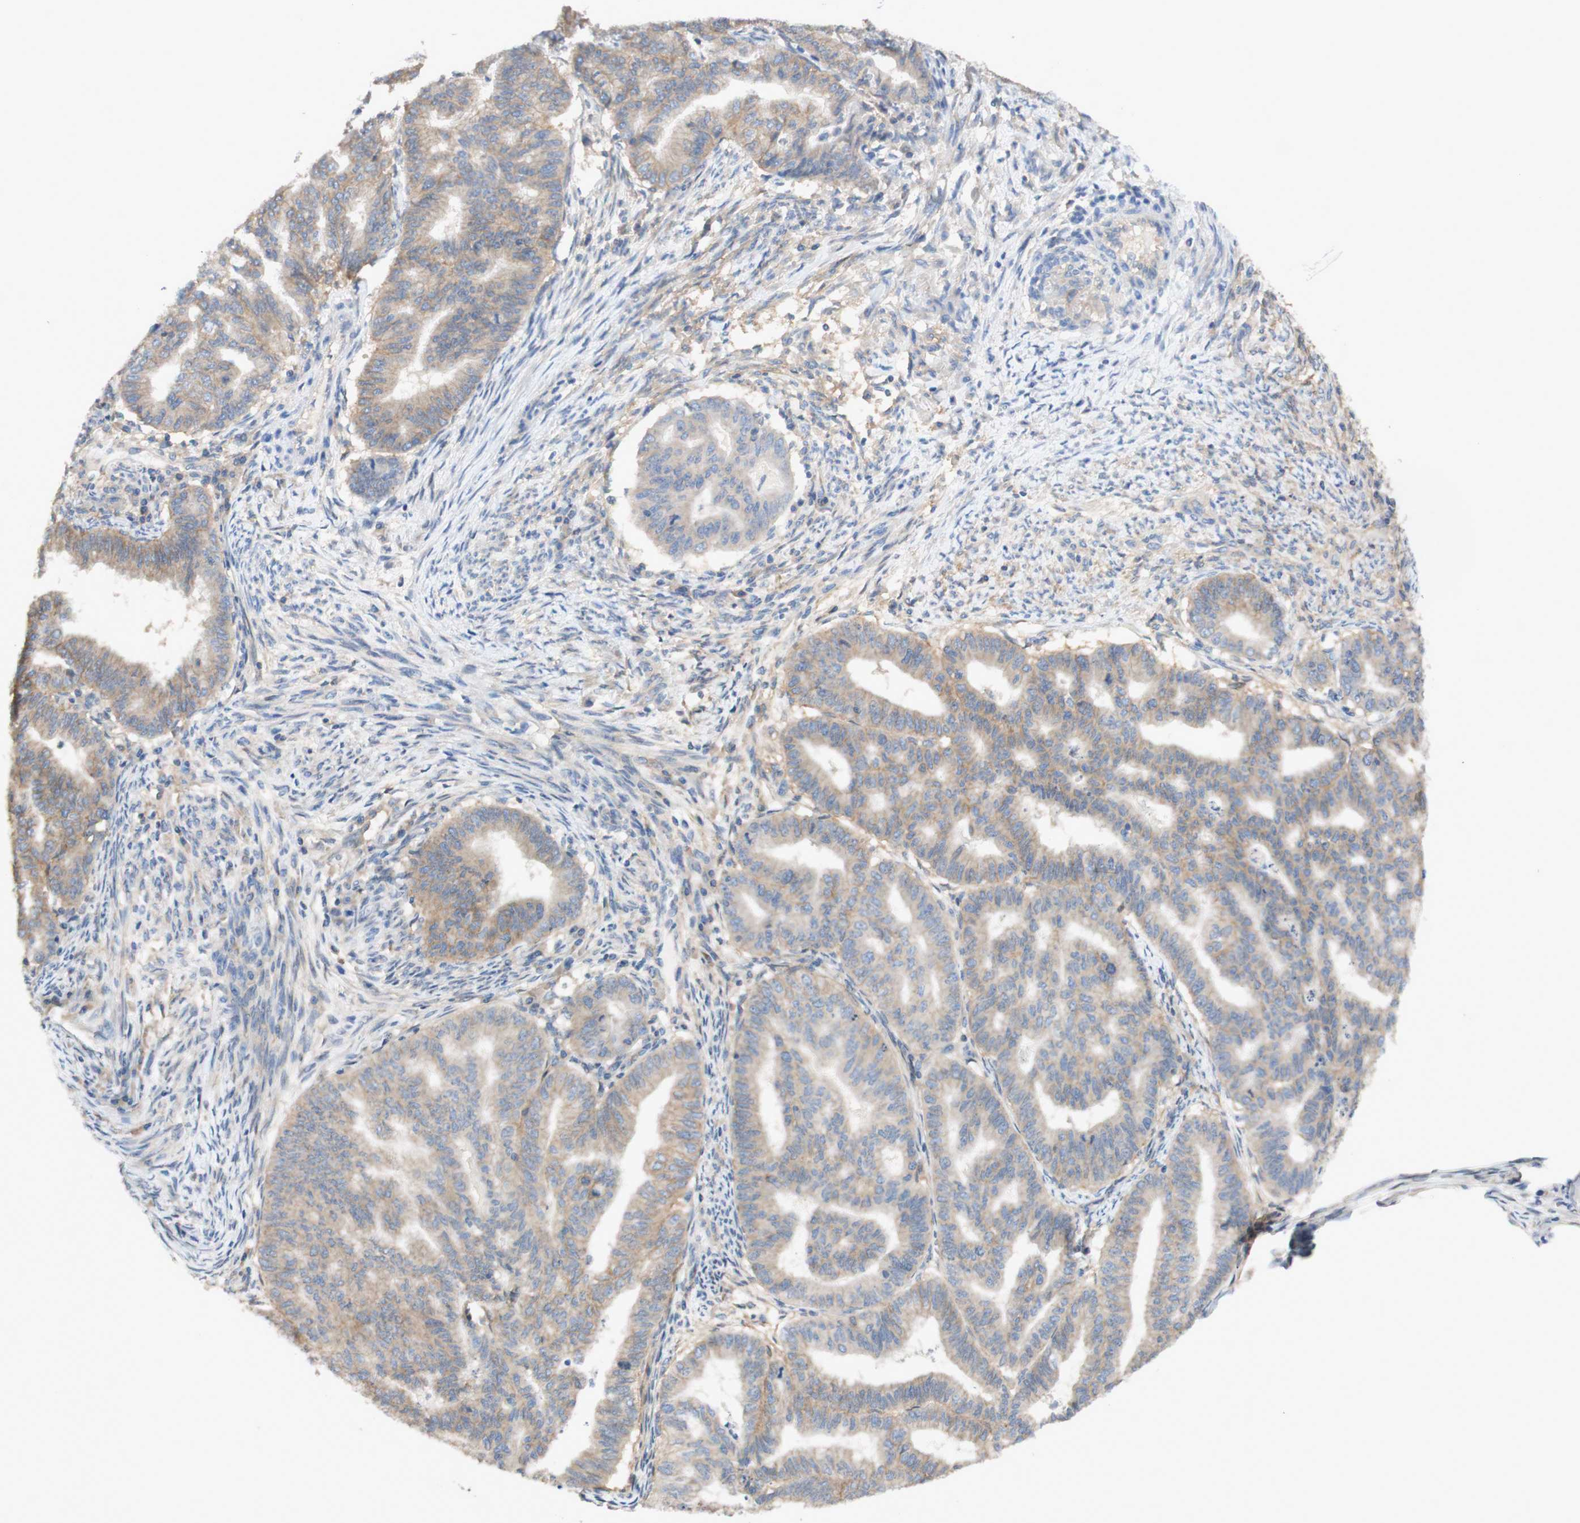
{"staining": {"intensity": "weak", "quantity": ">75%", "location": "cytoplasmic/membranous"}, "tissue": "endometrial cancer", "cell_type": "Tumor cells", "image_type": "cancer", "snomed": [{"axis": "morphology", "description": "Adenocarcinoma, NOS"}, {"axis": "topography", "description": "Endometrium"}], "caption": "Brown immunohistochemical staining in human adenocarcinoma (endometrial) demonstrates weak cytoplasmic/membranous staining in approximately >75% of tumor cells. (DAB IHC, brown staining for protein, blue staining for nuclei).", "gene": "ATP2B1", "patient": {"sex": "female", "age": 79}}